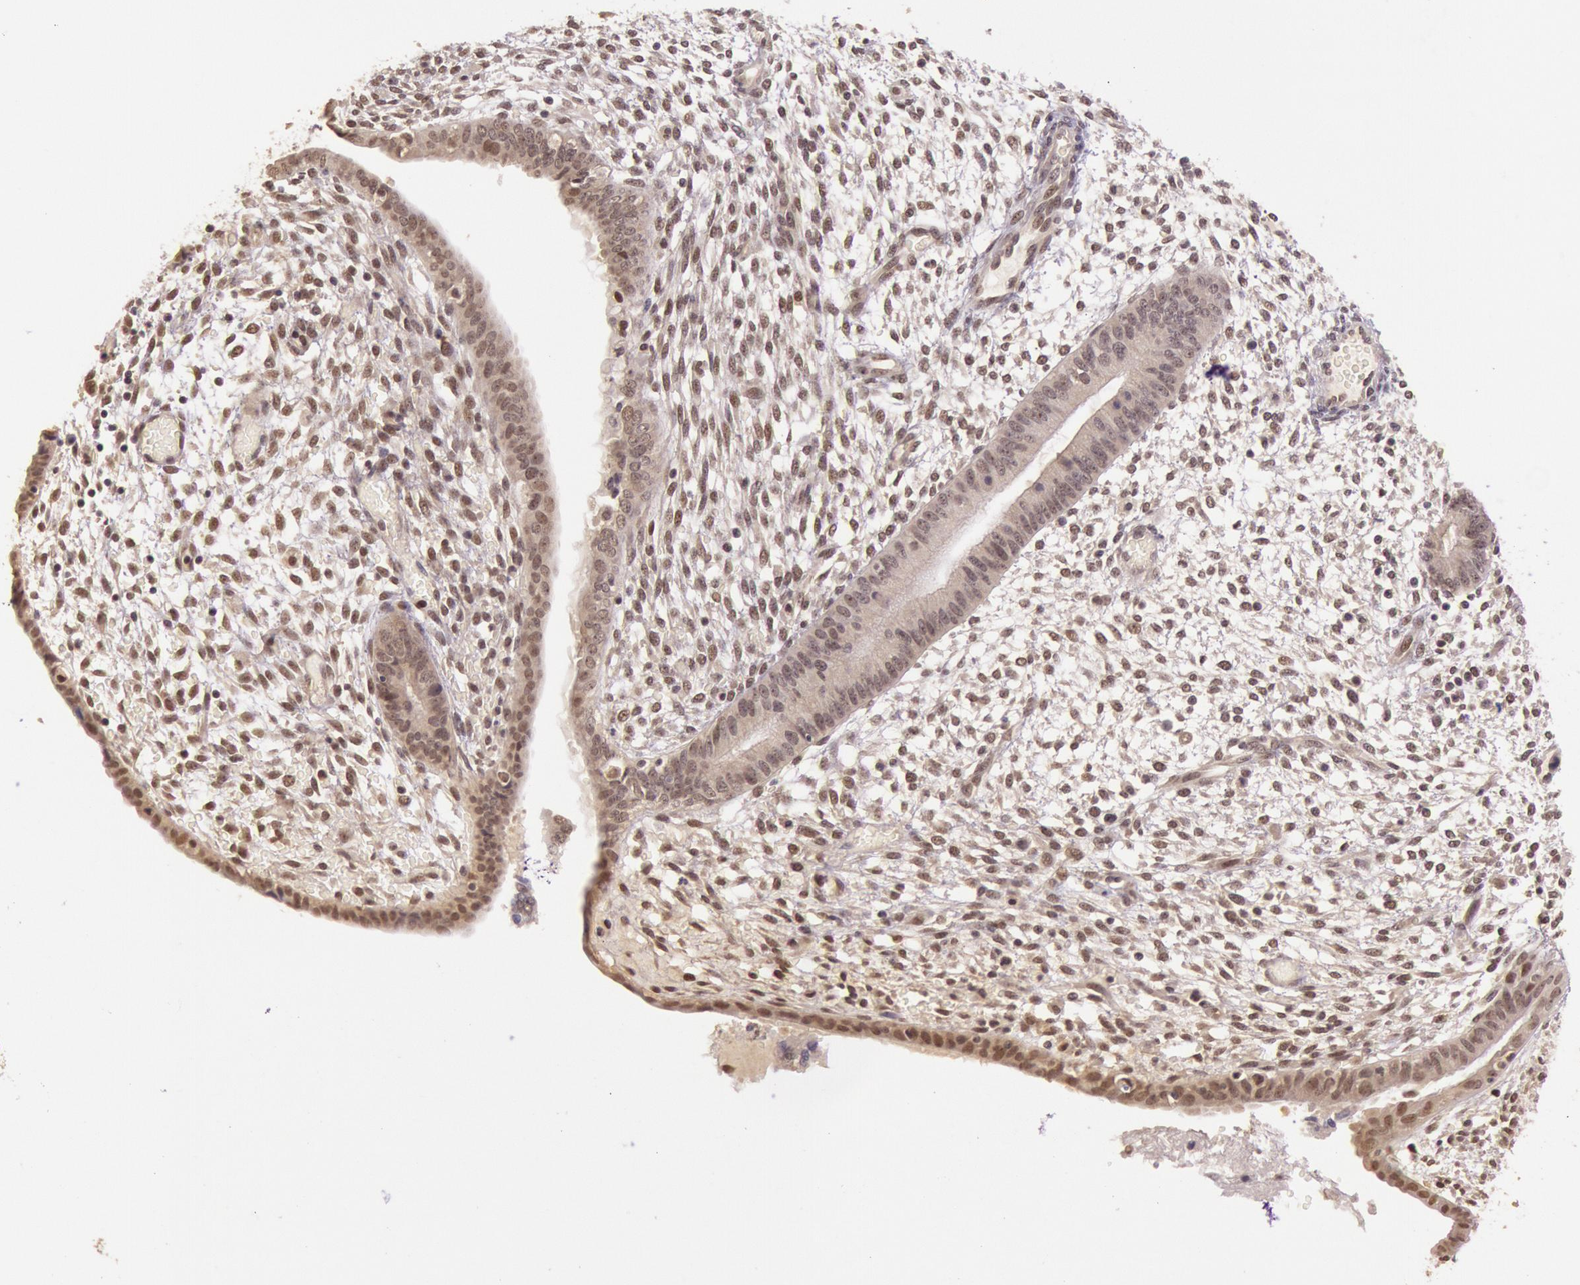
{"staining": {"intensity": "weak", "quantity": "<25%", "location": "cytoplasmic/membranous"}, "tissue": "endometrium", "cell_type": "Cells in endometrial stroma", "image_type": "normal", "snomed": [{"axis": "morphology", "description": "Normal tissue, NOS"}, {"axis": "topography", "description": "Endometrium"}], "caption": "A high-resolution image shows immunohistochemistry (IHC) staining of normal endometrium, which exhibits no significant expression in cells in endometrial stroma.", "gene": "RTL10", "patient": {"sex": "female", "age": 42}}